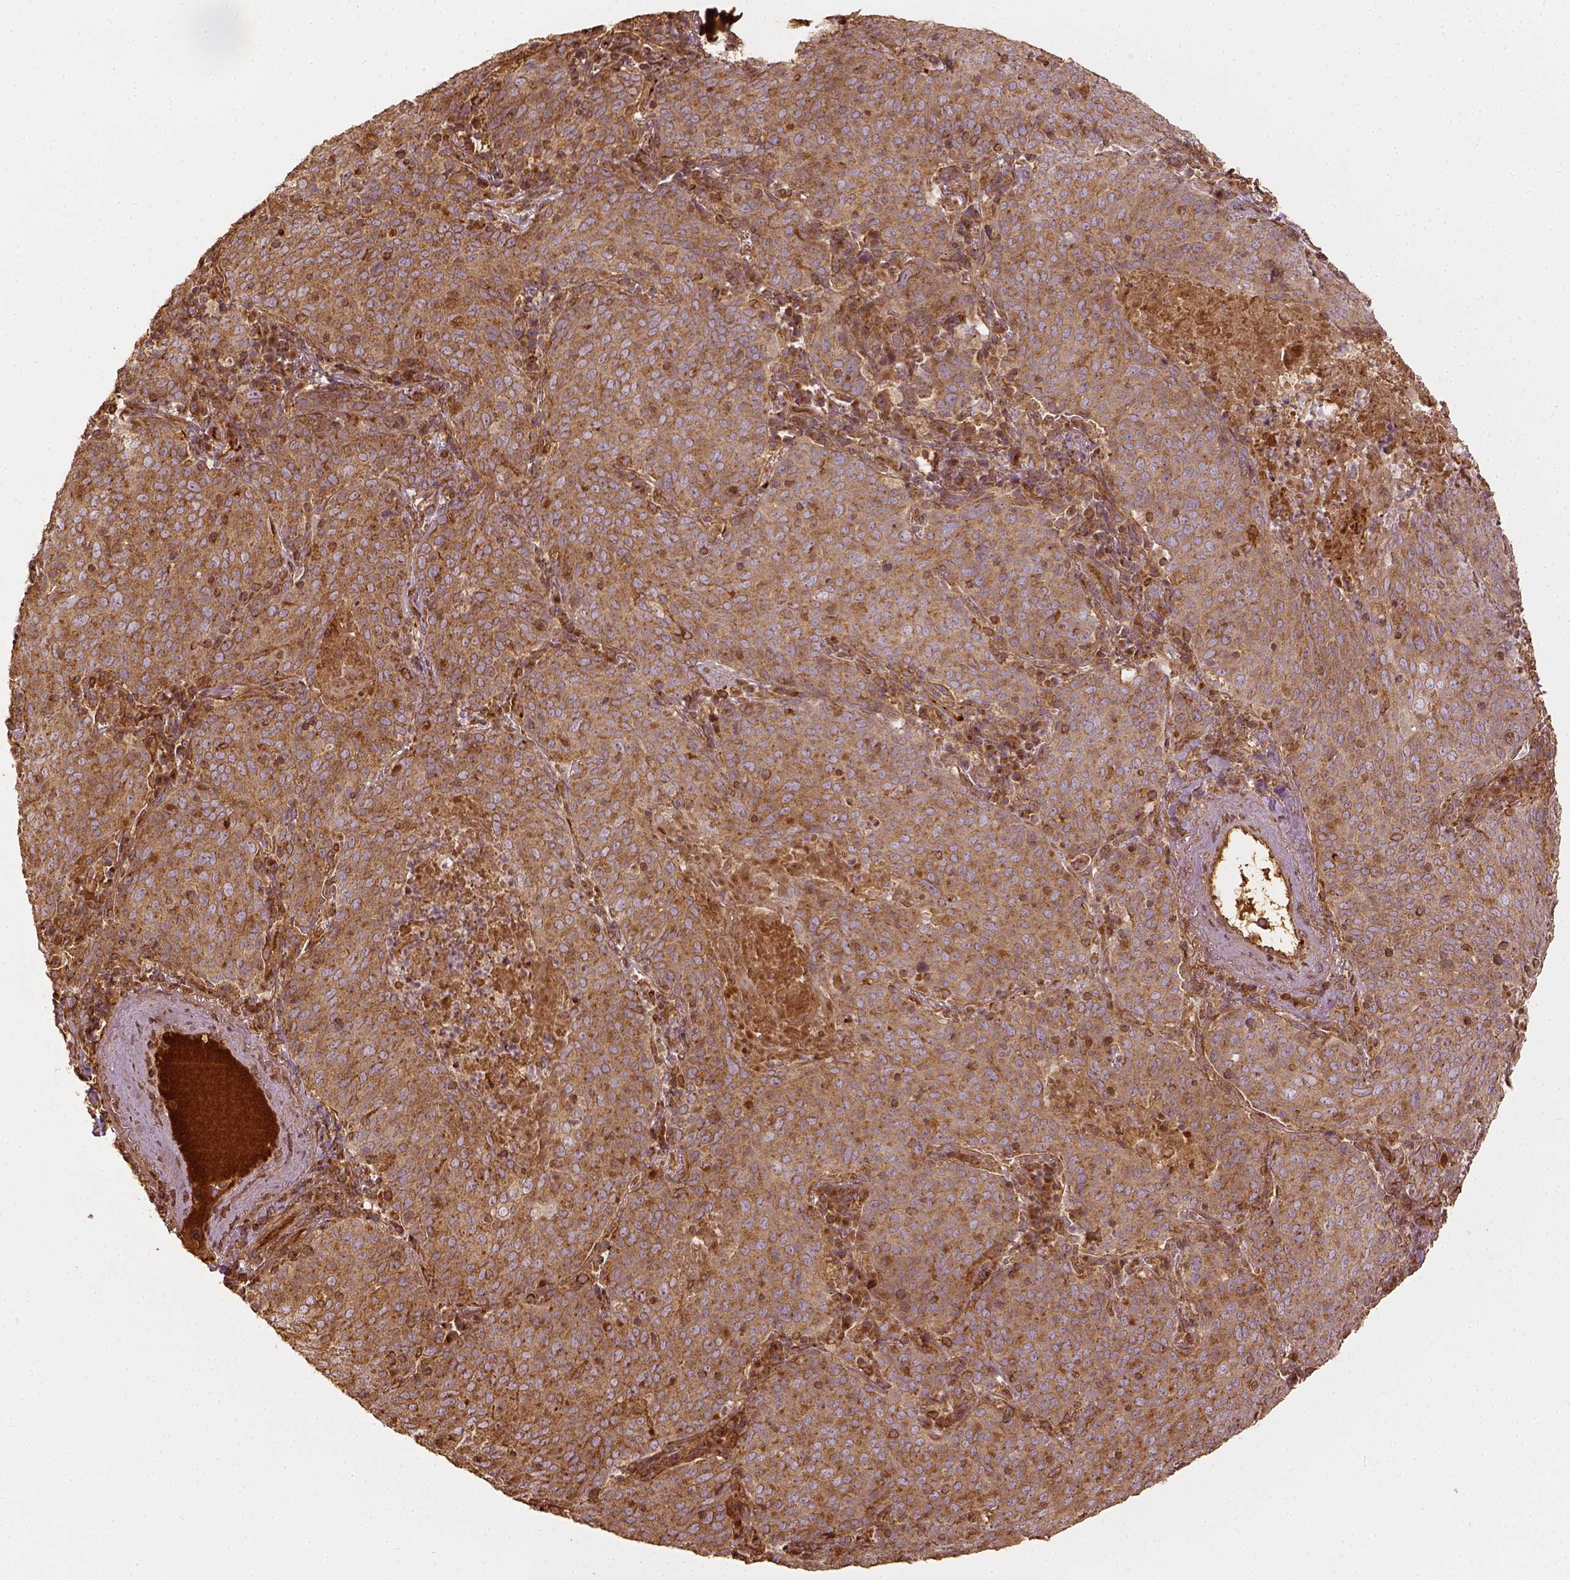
{"staining": {"intensity": "moderate", "quantity": ">75%", "location": "cytoplasmic/membranous"}, "tissue": "lung cancer", "cell_type": "Tumor cells", "image_type": "cancer", "snomed": [{"axis": "morphology", "description": "Squamous cell carcinoma, NOS"}, {"axis": "topography", "description": "Lung"}], "caption": "An image of human squamous cell carcinoma (lung) stained for a protein reveals moderate cytoplasmic/membranous brown staining in tumor cells.", "gene": "VEGFA", "patient": {"sex": "male", "age": 82}}